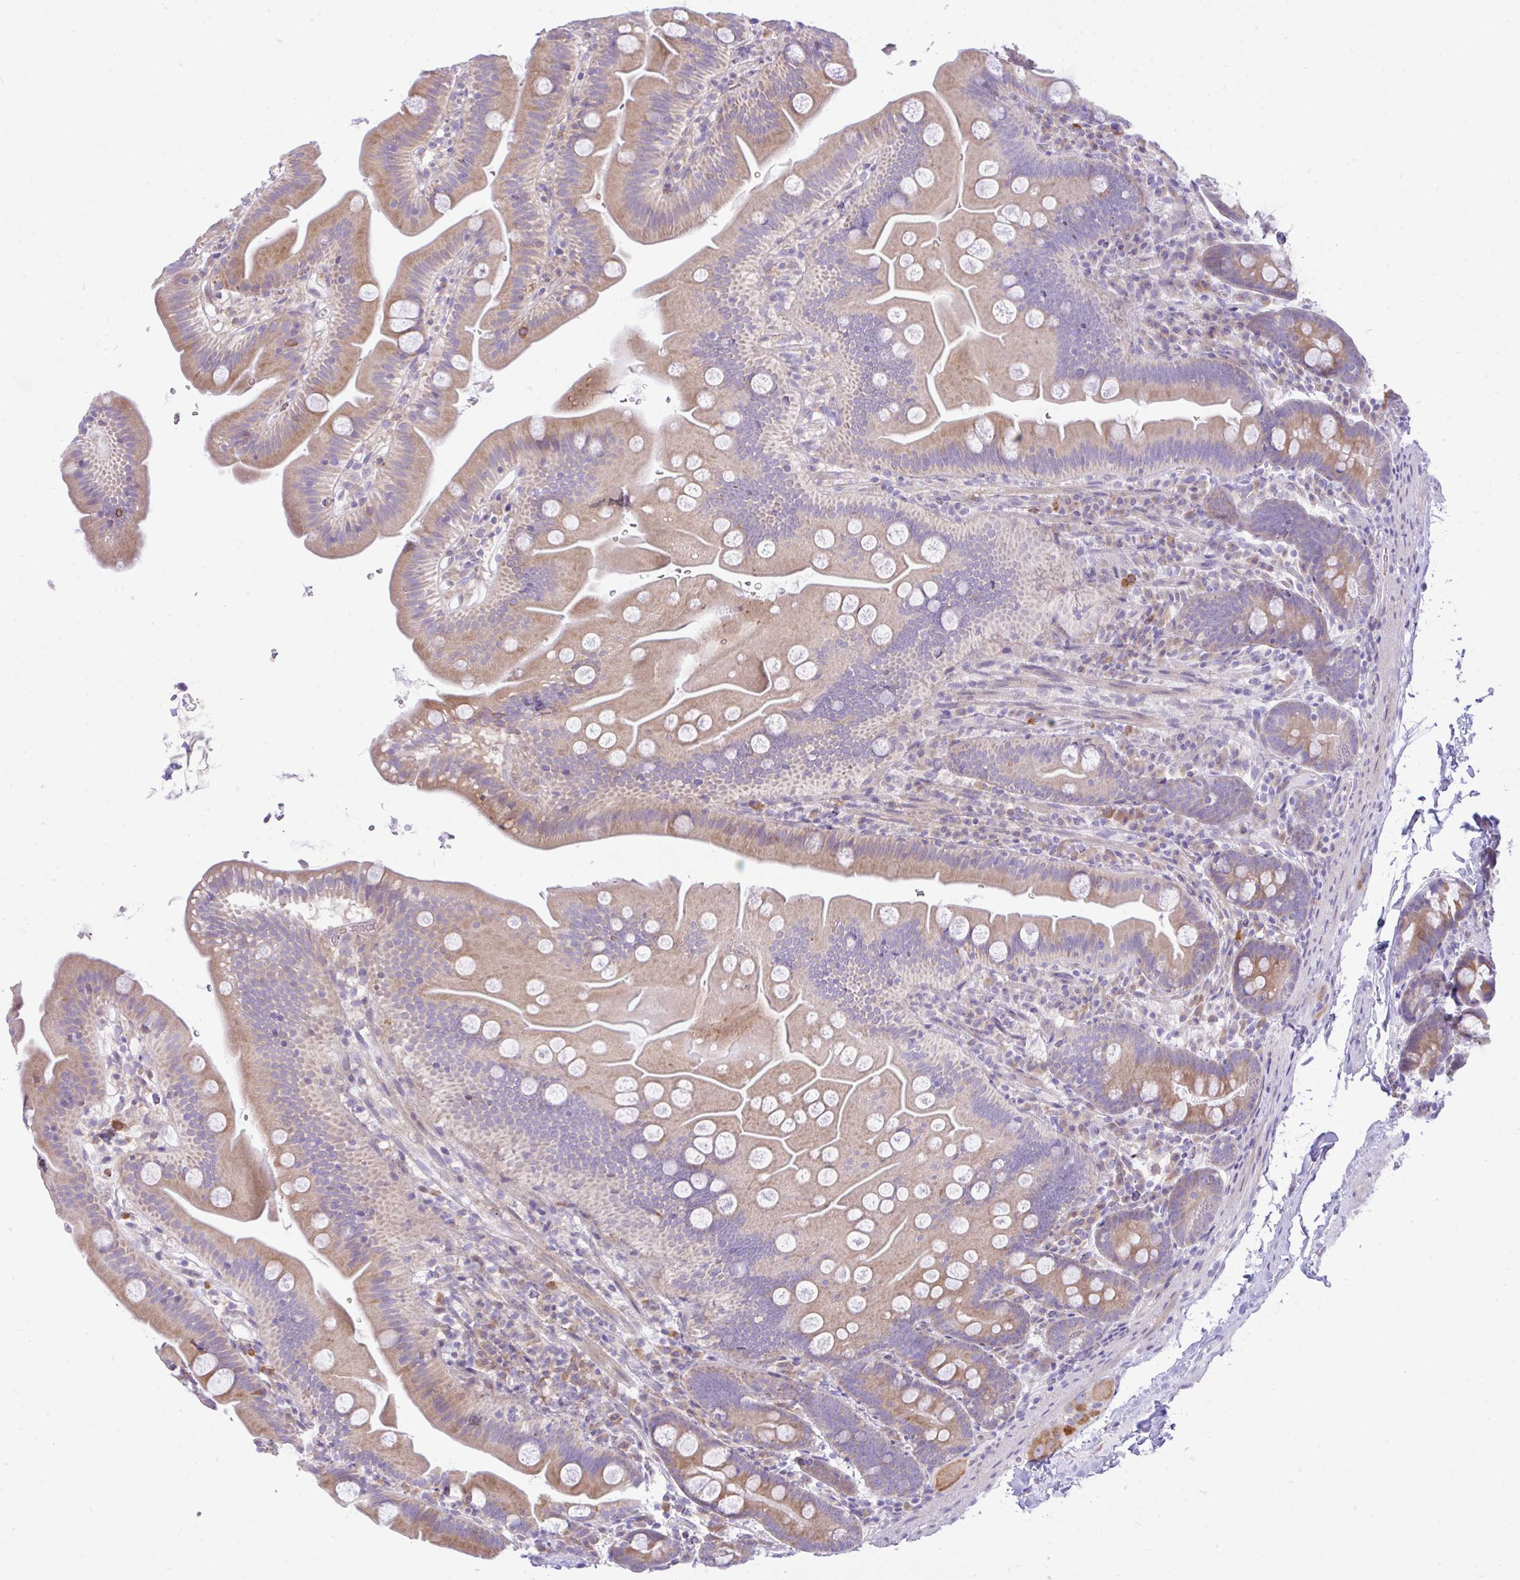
{"staining": {"intensity": "moderate", "quantity": "25%-75%", "location": "cytoplasmic/membranous"}, "tissue": "small intestine", "cell_type": "Glandular cells", "image_type": "normal", "snomed": [{"axis": "morphology", "description": "Normal tissue, NOS"}, {"axis": "topography", "description": "Small intestine"}], "caption": "Brown immunohistochemical staining in benign small intestine demonstrates moderate cytoplasmic/membranous positivity in about 25%-75% of glandular cells.", "gene": "EEF1A1", "patient": {"sex": "female", "age": 68}}